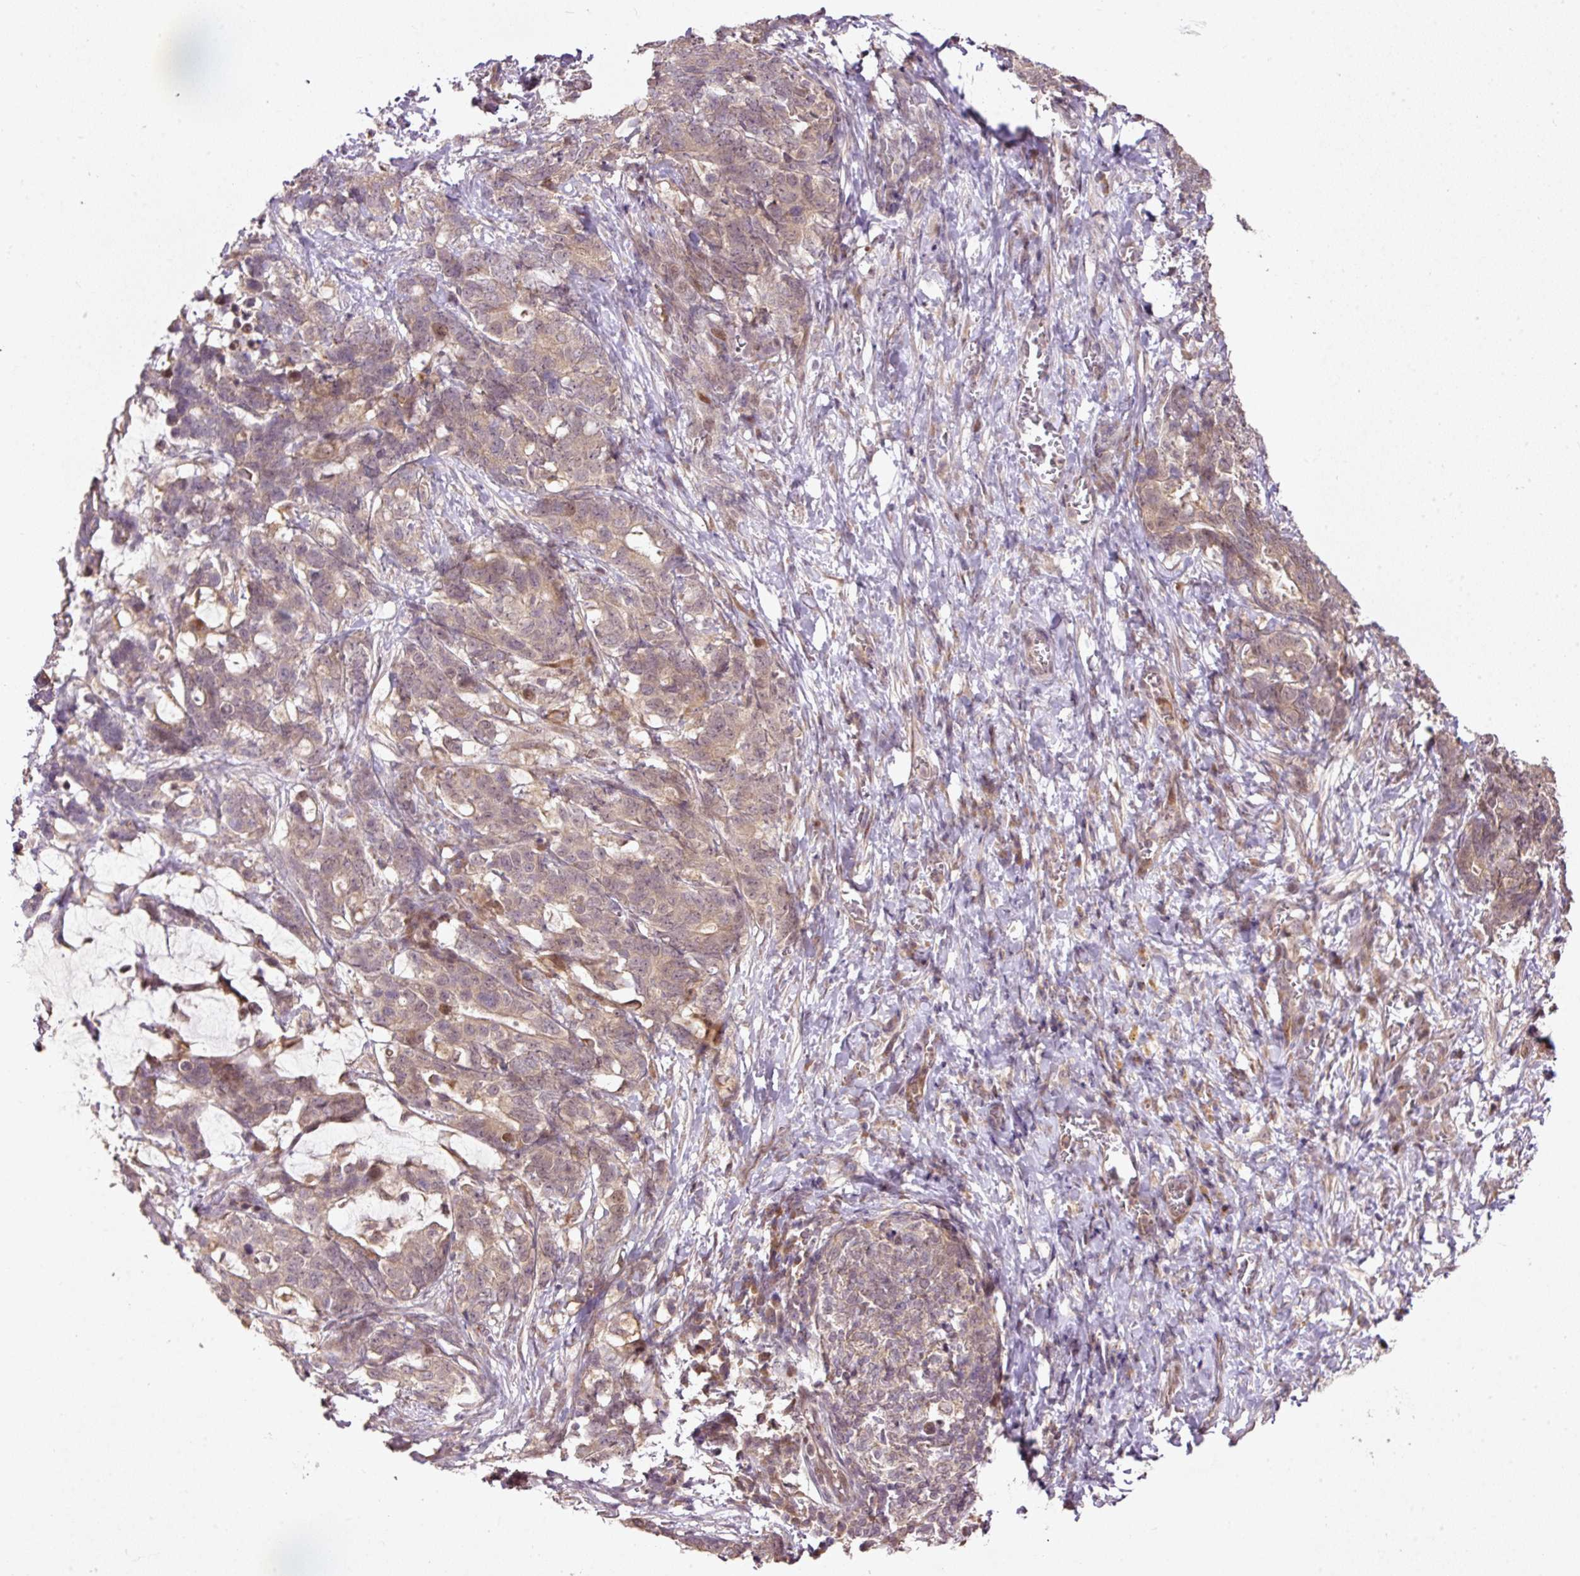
{"staining": {"intensity": "weak", "quantity": "25%-75%", "location": "cytoplasmic/membranous"}, "tissue": "stomach cancer", "cell_type": "Tumor cells", "image_type": "cancer", "snomed": [{"axis": "morphology", "description": "Normal tissue, NOS"}, {"axis": "morphology", "description": "Adenocarcinoma, NOS"}, {"axis": "topography", "description": "Stomach"}], "caption": "Human stomach cancer (adenocarcinoma) stained with a protein marker displays weak staining in tumor cells.", "gene": "PCDHB1", "patient": {"sex": "female", "age": 64}}